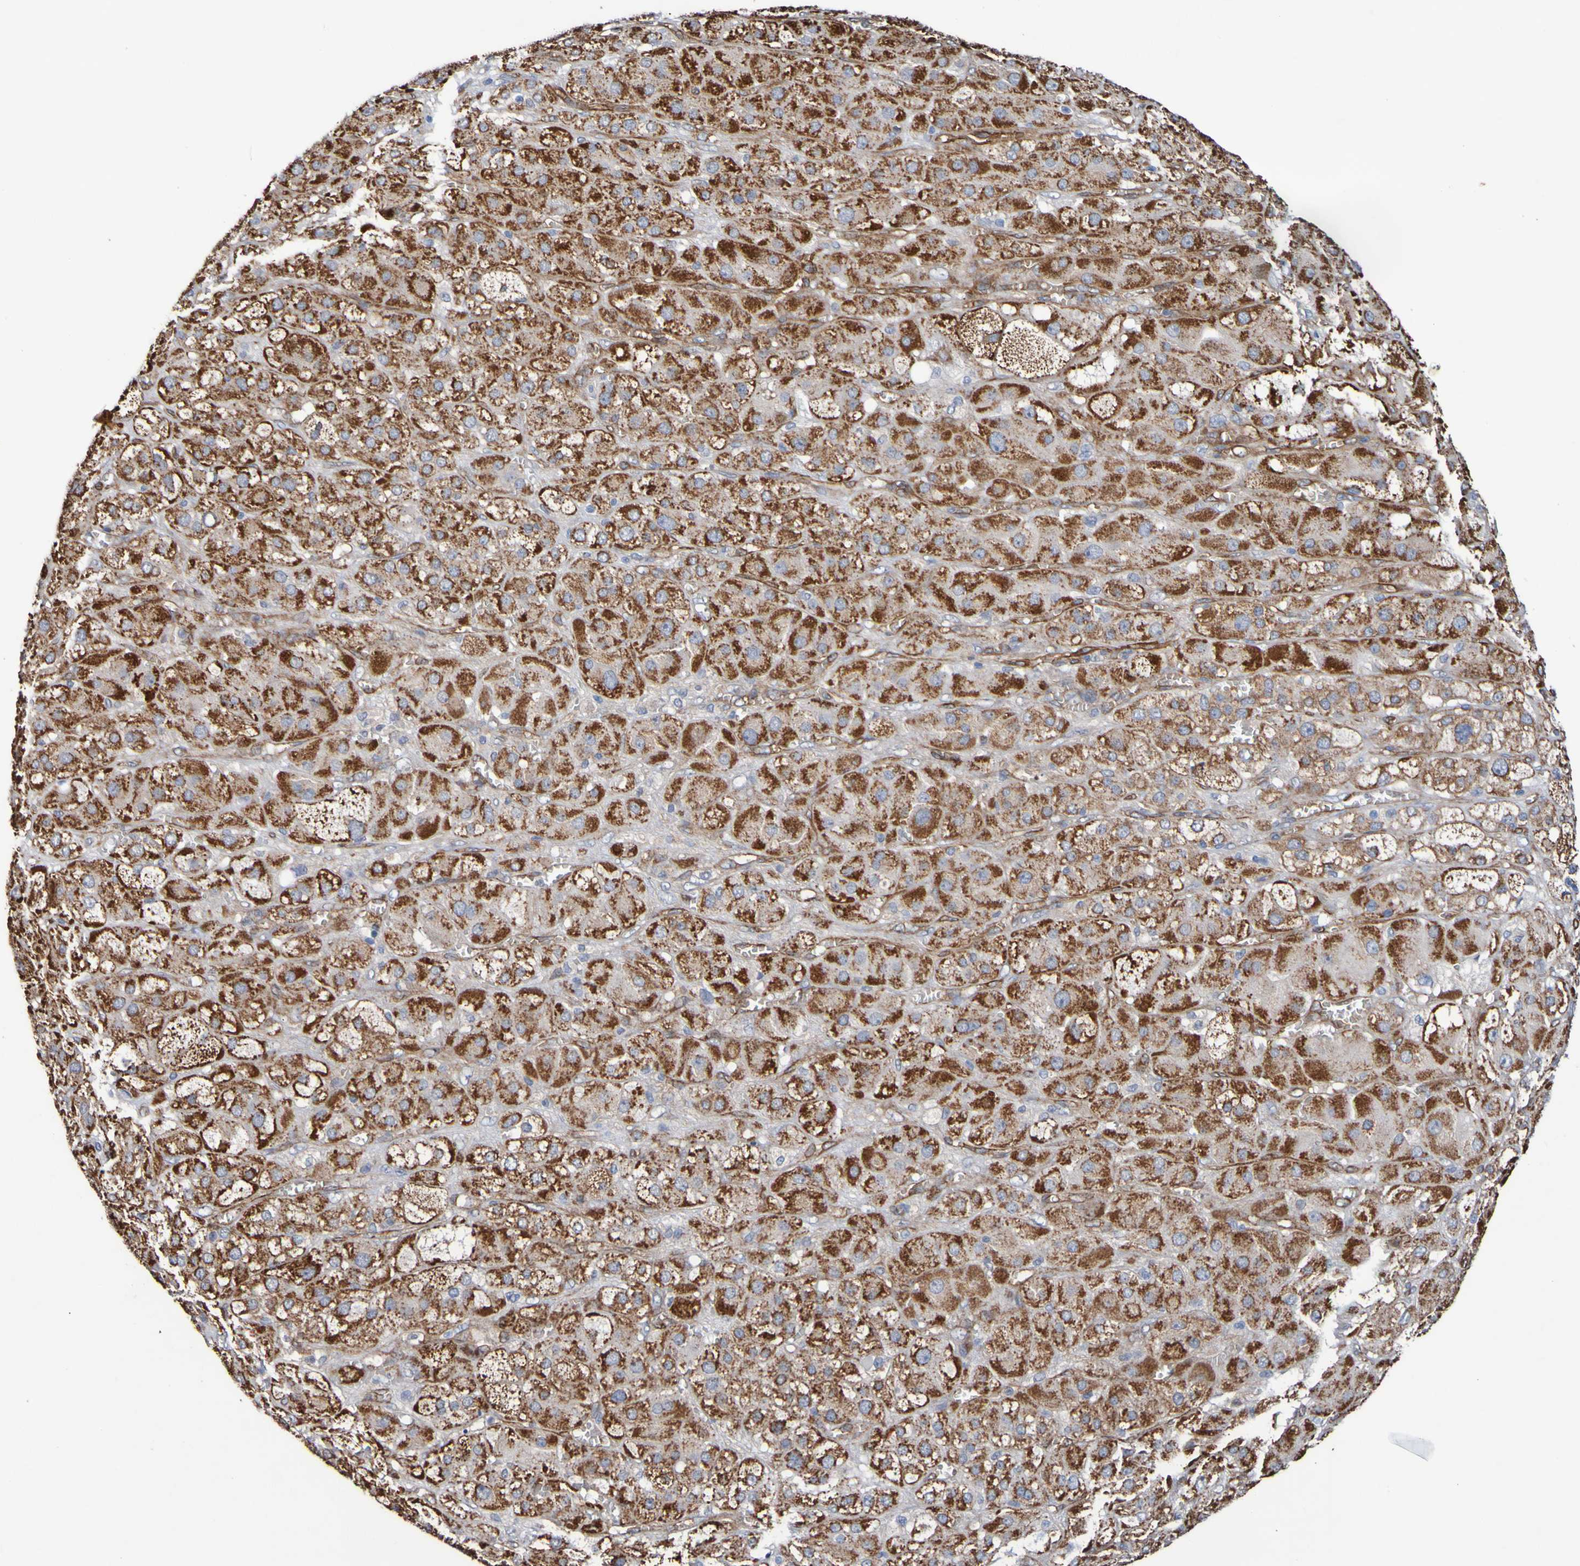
{"staining": {"intensity": "moderate", "quantity": ">75%", "location": "cytoplasmic/membranous"}, "tissue": "adrenal gland", "cell_type": "Glandular cells", "image_type": "normal", "snomed": [{"axis": "morphology", "description": "Normal tissue, NOS"}, {"axis": "topography", "description": "Adrenal gland"}], "caption": "A brown stain highlights moderate cytoplasmic/membranous positivity of a protein in glandular cells of benign adrenal gland.", "gene": "ELMOD3", "patient": {"sex": "female", "age": 47}}